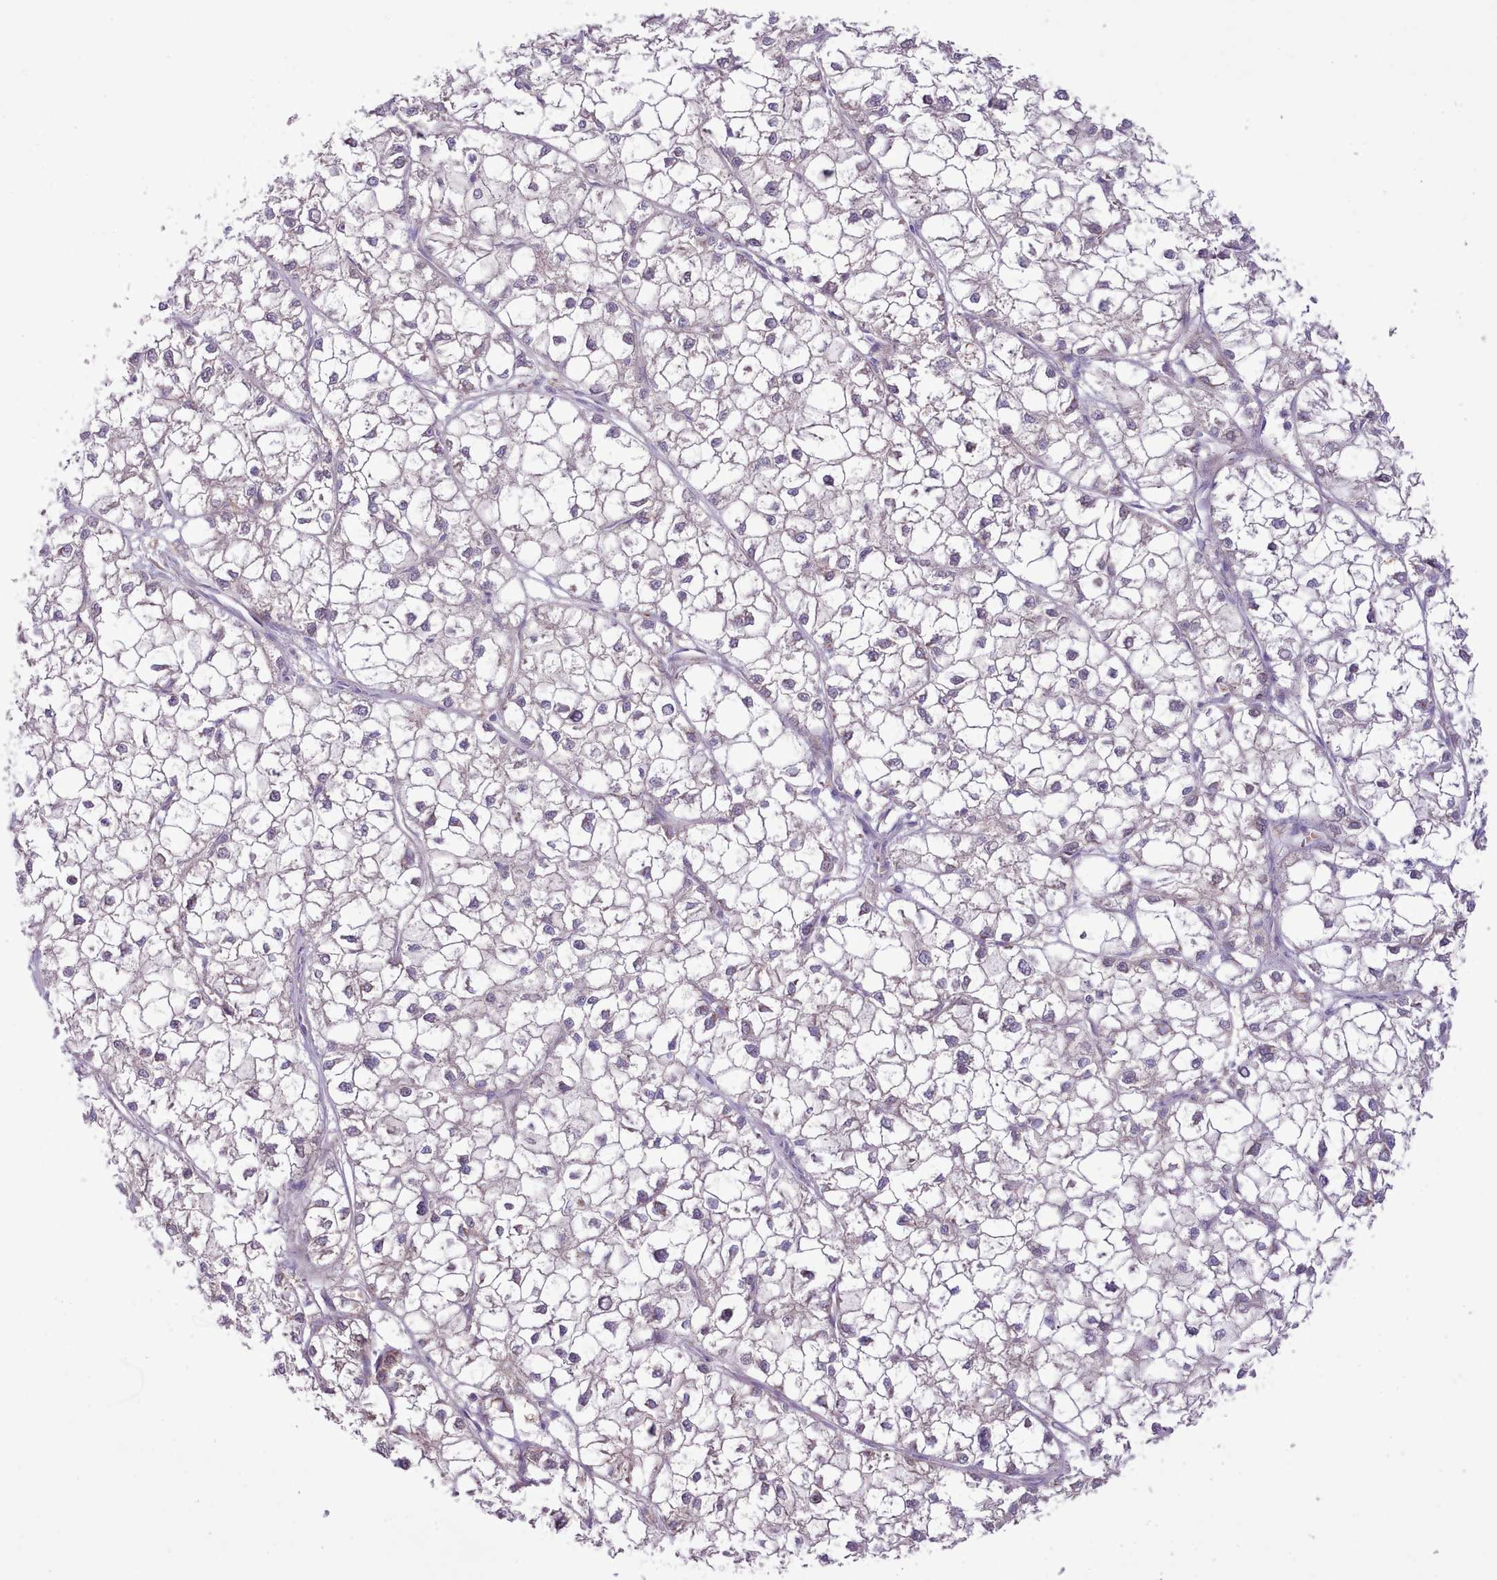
{"staining": {"intensity": "negative", "quantity": "none", "location": "none"}, "tissue": "liver cancer", "cell_type": "Tumor cells", "image_type": "cancer", "snomed": [{"axis": "morphology", "description": "Carcinoma, Hepatocellular, NOS"}, {"axis": "topography", "description": "Liver"}], "caption": "Image shows no protein positivity in tumor cells of liver hepatocellular carcinoma tissue. Nuclei are stained in blue.", "gene": "CCL1", "patient": {"sex": "female", "age": 43}}